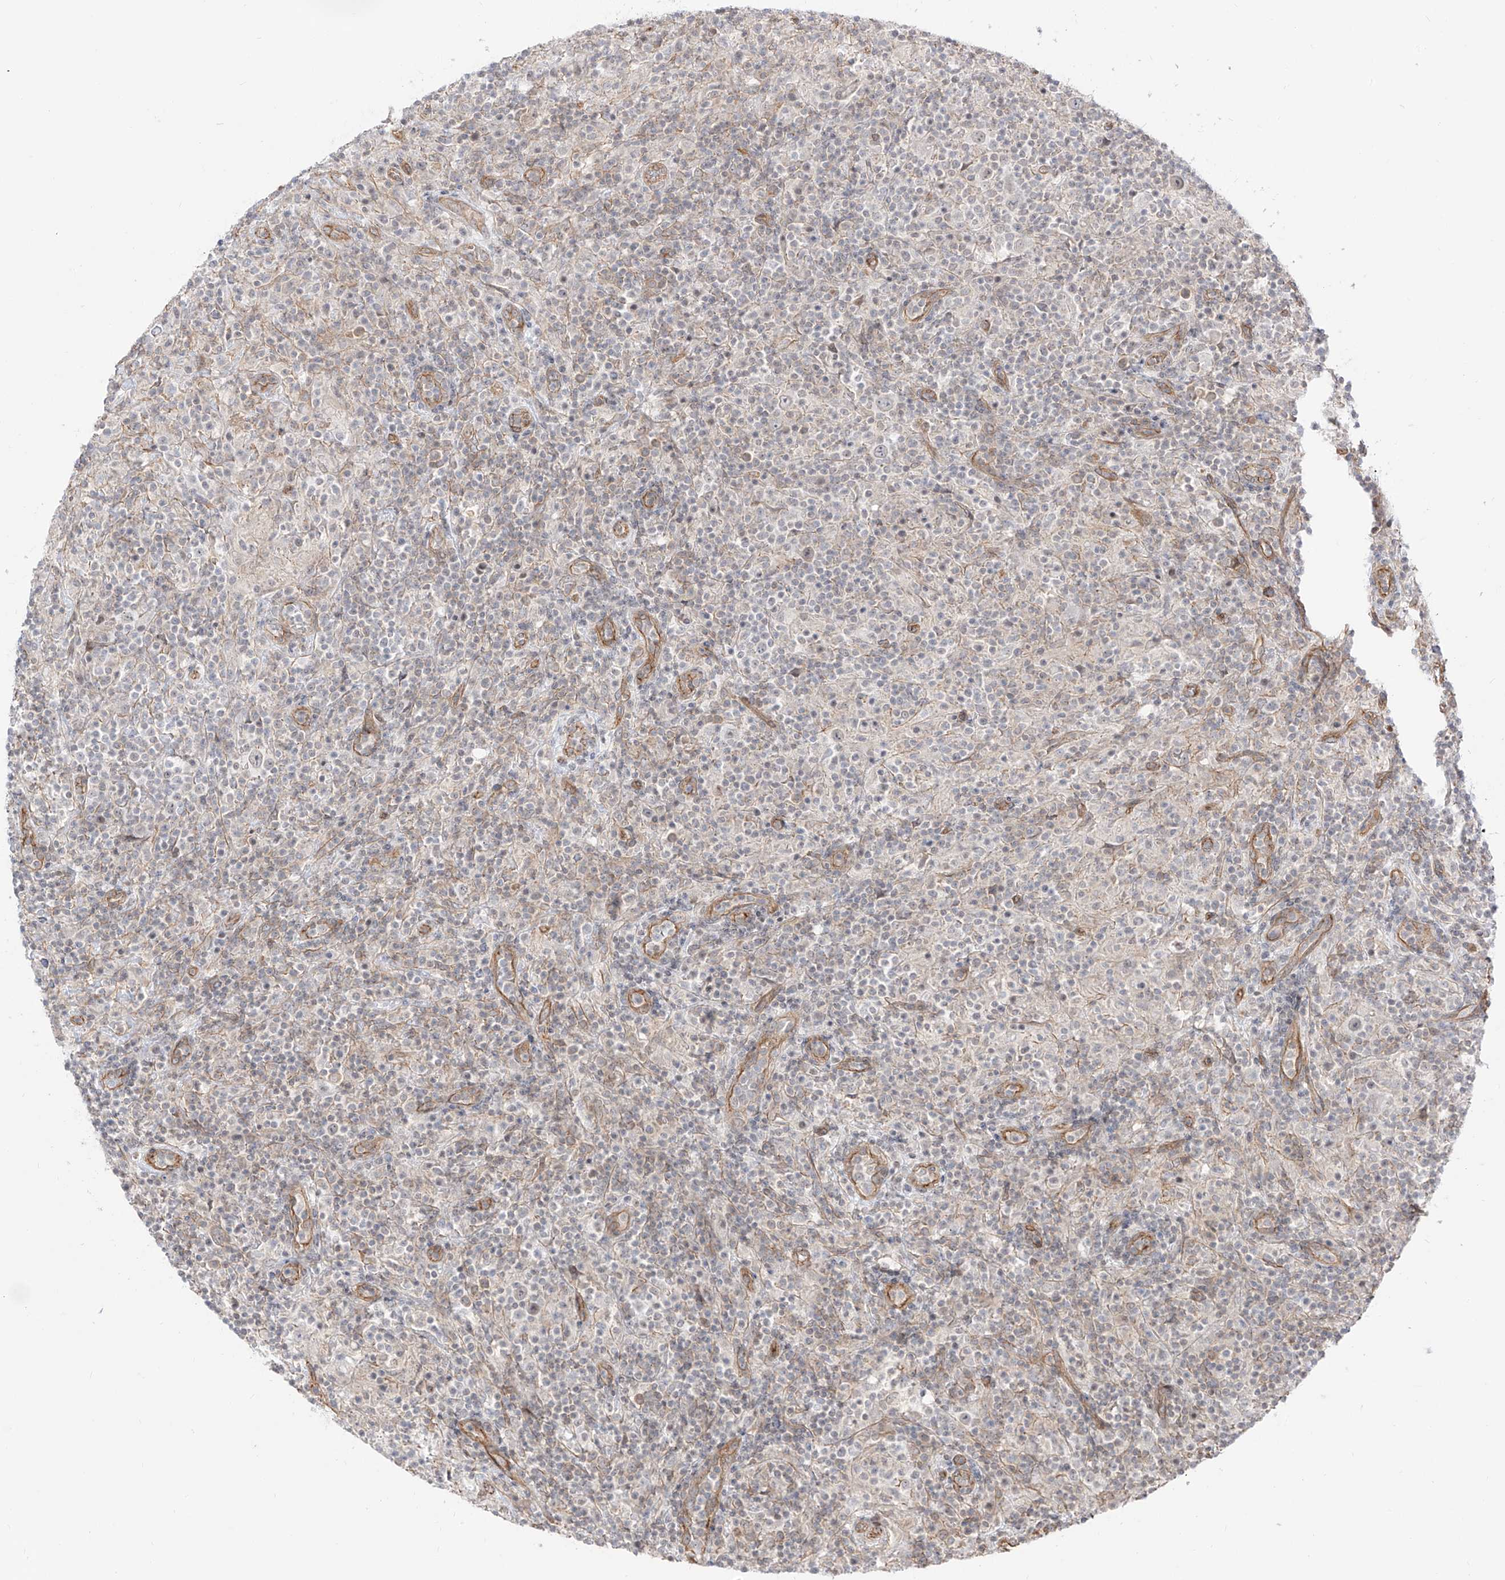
{"staining": {"intensity": "negative", "quantity": "none", "location": "none"}, "tissue": "lymphoma", "cell_type": "Tumor cells", "image_type": "cancer", "snomed": [{"axis": "morphology", "description": "Hodgkin's disease, NOS"}, {"axis": "topography", "description": "Lymph node"}], "caption": "Immunohistochemistry of human lymphoma demonstrates no positivity in tumor cells.", "gene": "ZNF180", "patient": {"sex": "male", "age": 70}}